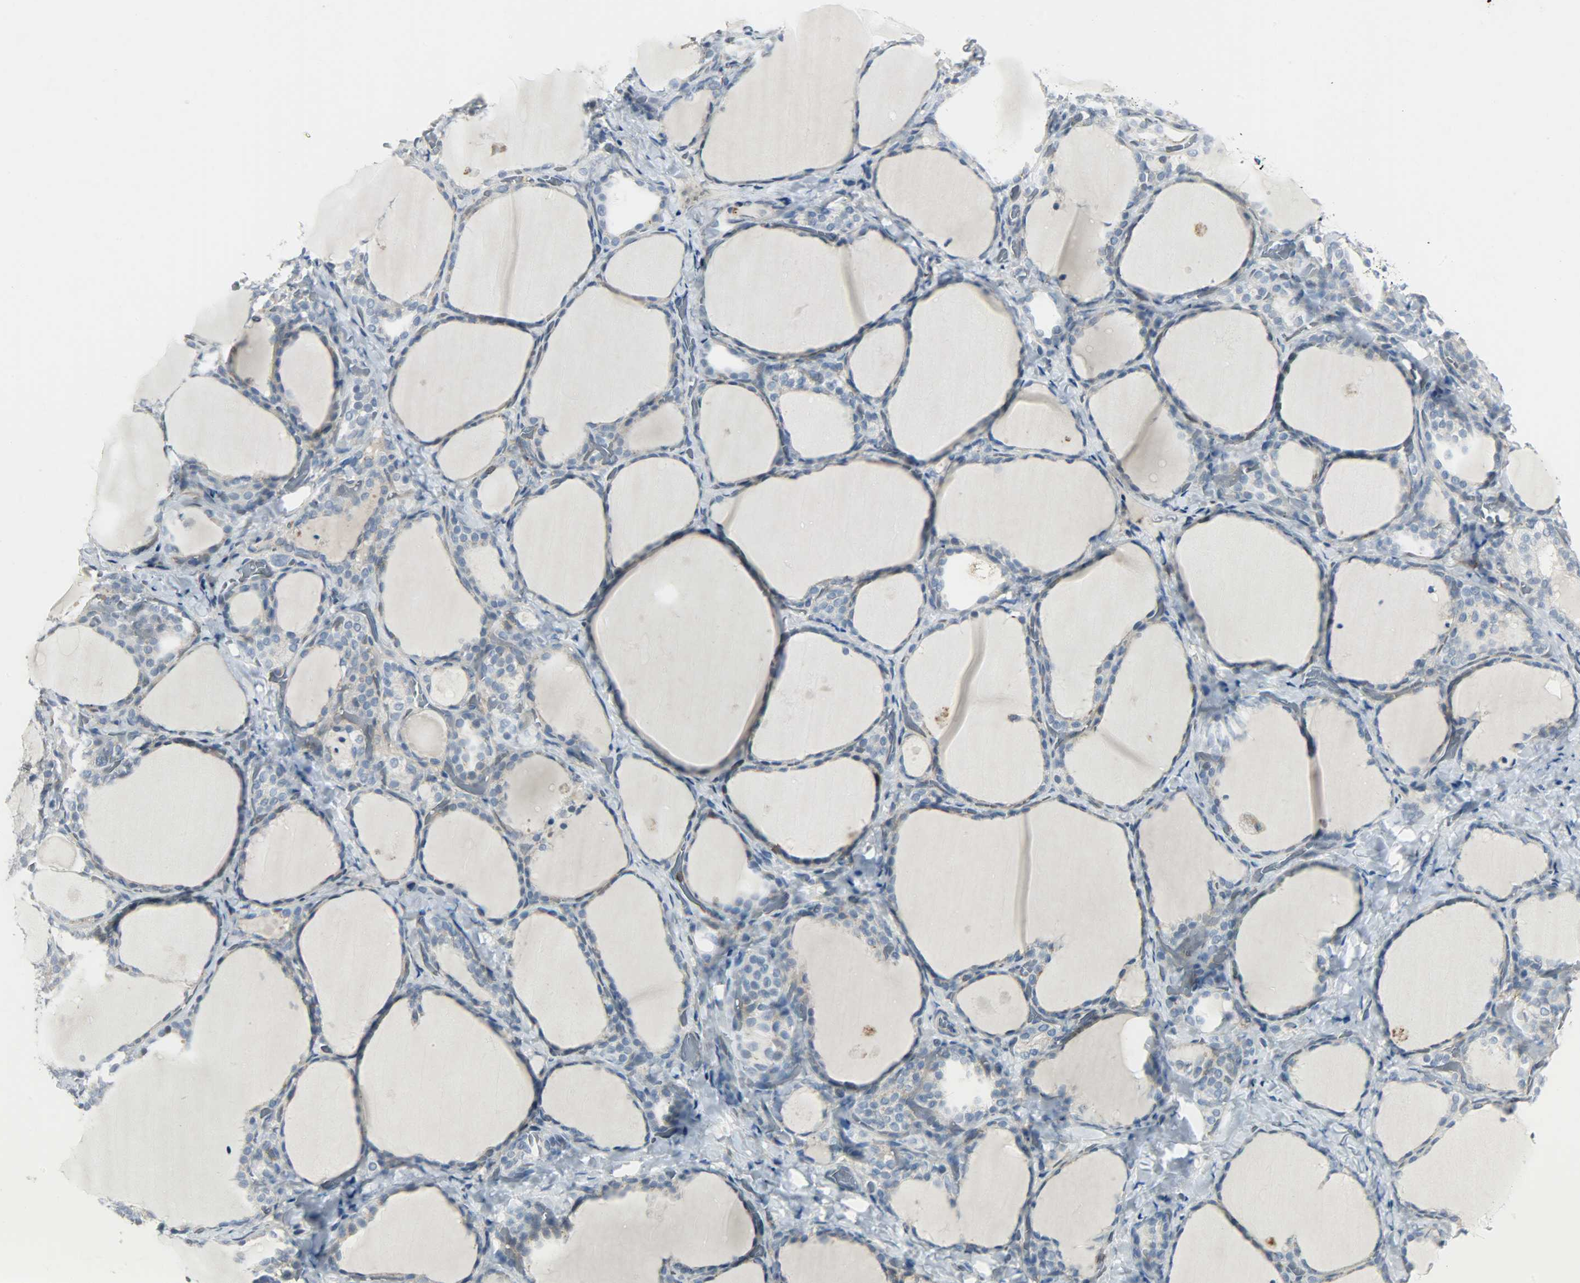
{"staining": {"intensity": "weak", "quantity": "<25%", "location": "cytoplasmic/membranous"}, "tissue": "thyroid gland", "cell_type": "Glandular cells", "image_type": "normal", "snomed": [{"axis": "morphology", "description": "Normal tissue, NOS"}, {"axis": "morphology", "description": "Papillary adenocarcinoma, NOS"}, {"axis": "topography", "description": "Thyroid gland"}], "caption": "Immunohistochemistry histopathology image of unremarkable thyroid gland: thyroid gland stained with DAB (3,3'-diaminobenzidine) shows no significant protein staining in glandular cells. (DAB immunohistochemistry (IHC), high magnification).", "gene": "CD4", "patient": {"sex": "female", "age": 30}}